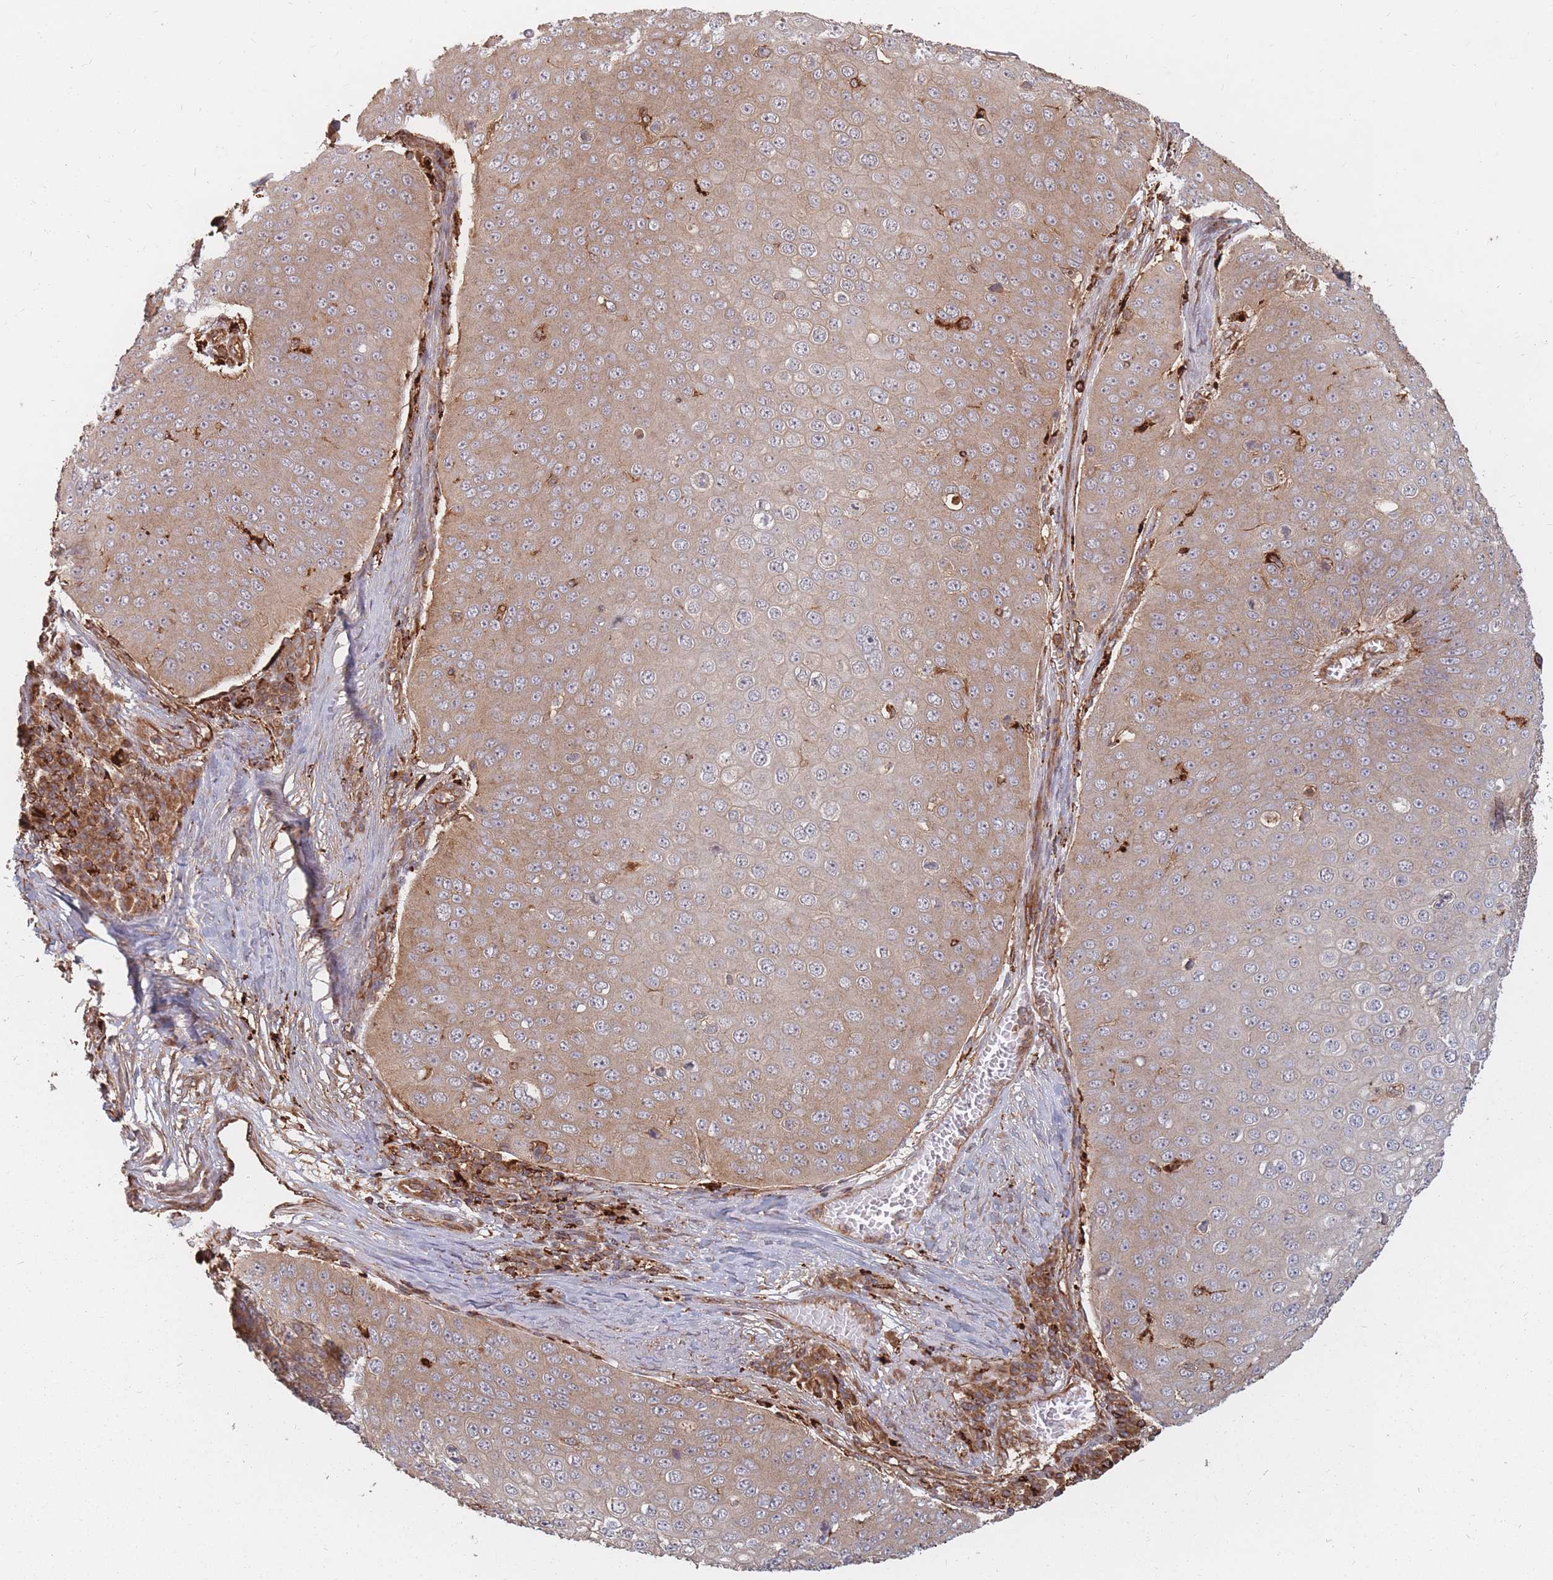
{"staining": {"intensity": "moderate", "quantity": ">75%", "location": "cytoplasmic/membranous"}, "tissue": "skin cancer", "cell_type": "Tumor cells", "image_type": "cancer", "snomed": [{"axis": "morphology", "description": "Squamous cell carcinoma, NOS"}, {"axis": "topography", "description": "Skin"}], "caption": "Squamous cell carcinoma (skin) was stained to show a protein in brown. There is medium levels of moderate cytoplasmic/membranous positivity in approximately >75% of tumor cells.", "gene": "RASSF2", "patient": {"sex": "male", "age": 71}}